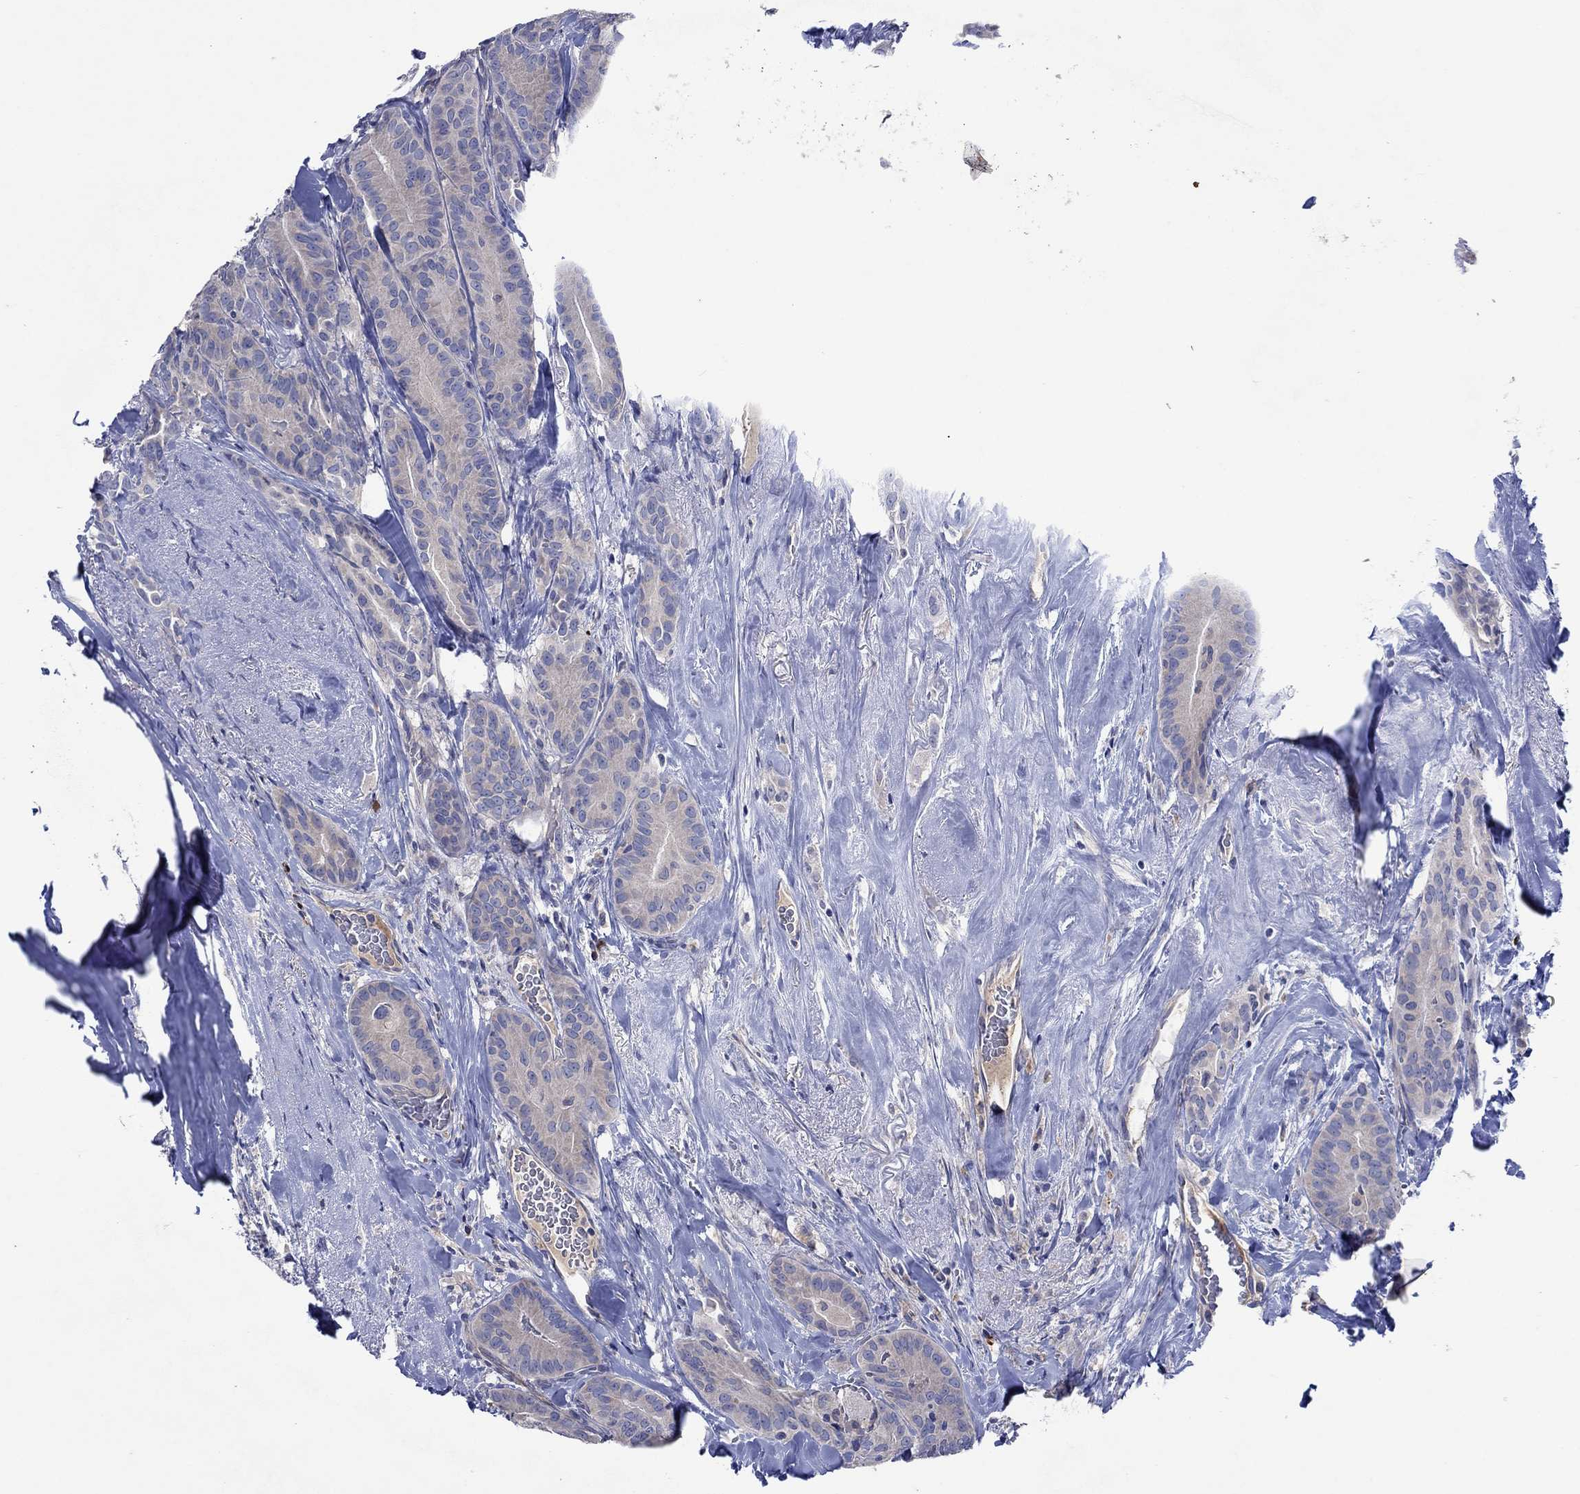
{"staining": {"intensity": "negative", "quantity": "none", "location": "none"}, "tissue": "thyroid cancer", "cell_type": "Tumor cells", "image_type": "cancer", "snomed": [{"axis": "morphology", "description": "Papillary adenocarcinoma, NOS"}, {"axis": "topography", "description": "Thyroid gland"}], "caption": "A micrograph of thyroid papillary adenocarcinoma stained for a protein shows no brown staining in tumor cells. (DAB immunohistochemistry with hematoxylin counter stain).", "gene": "PLCL2", "patient": {"sex": "male", "age": 61}}